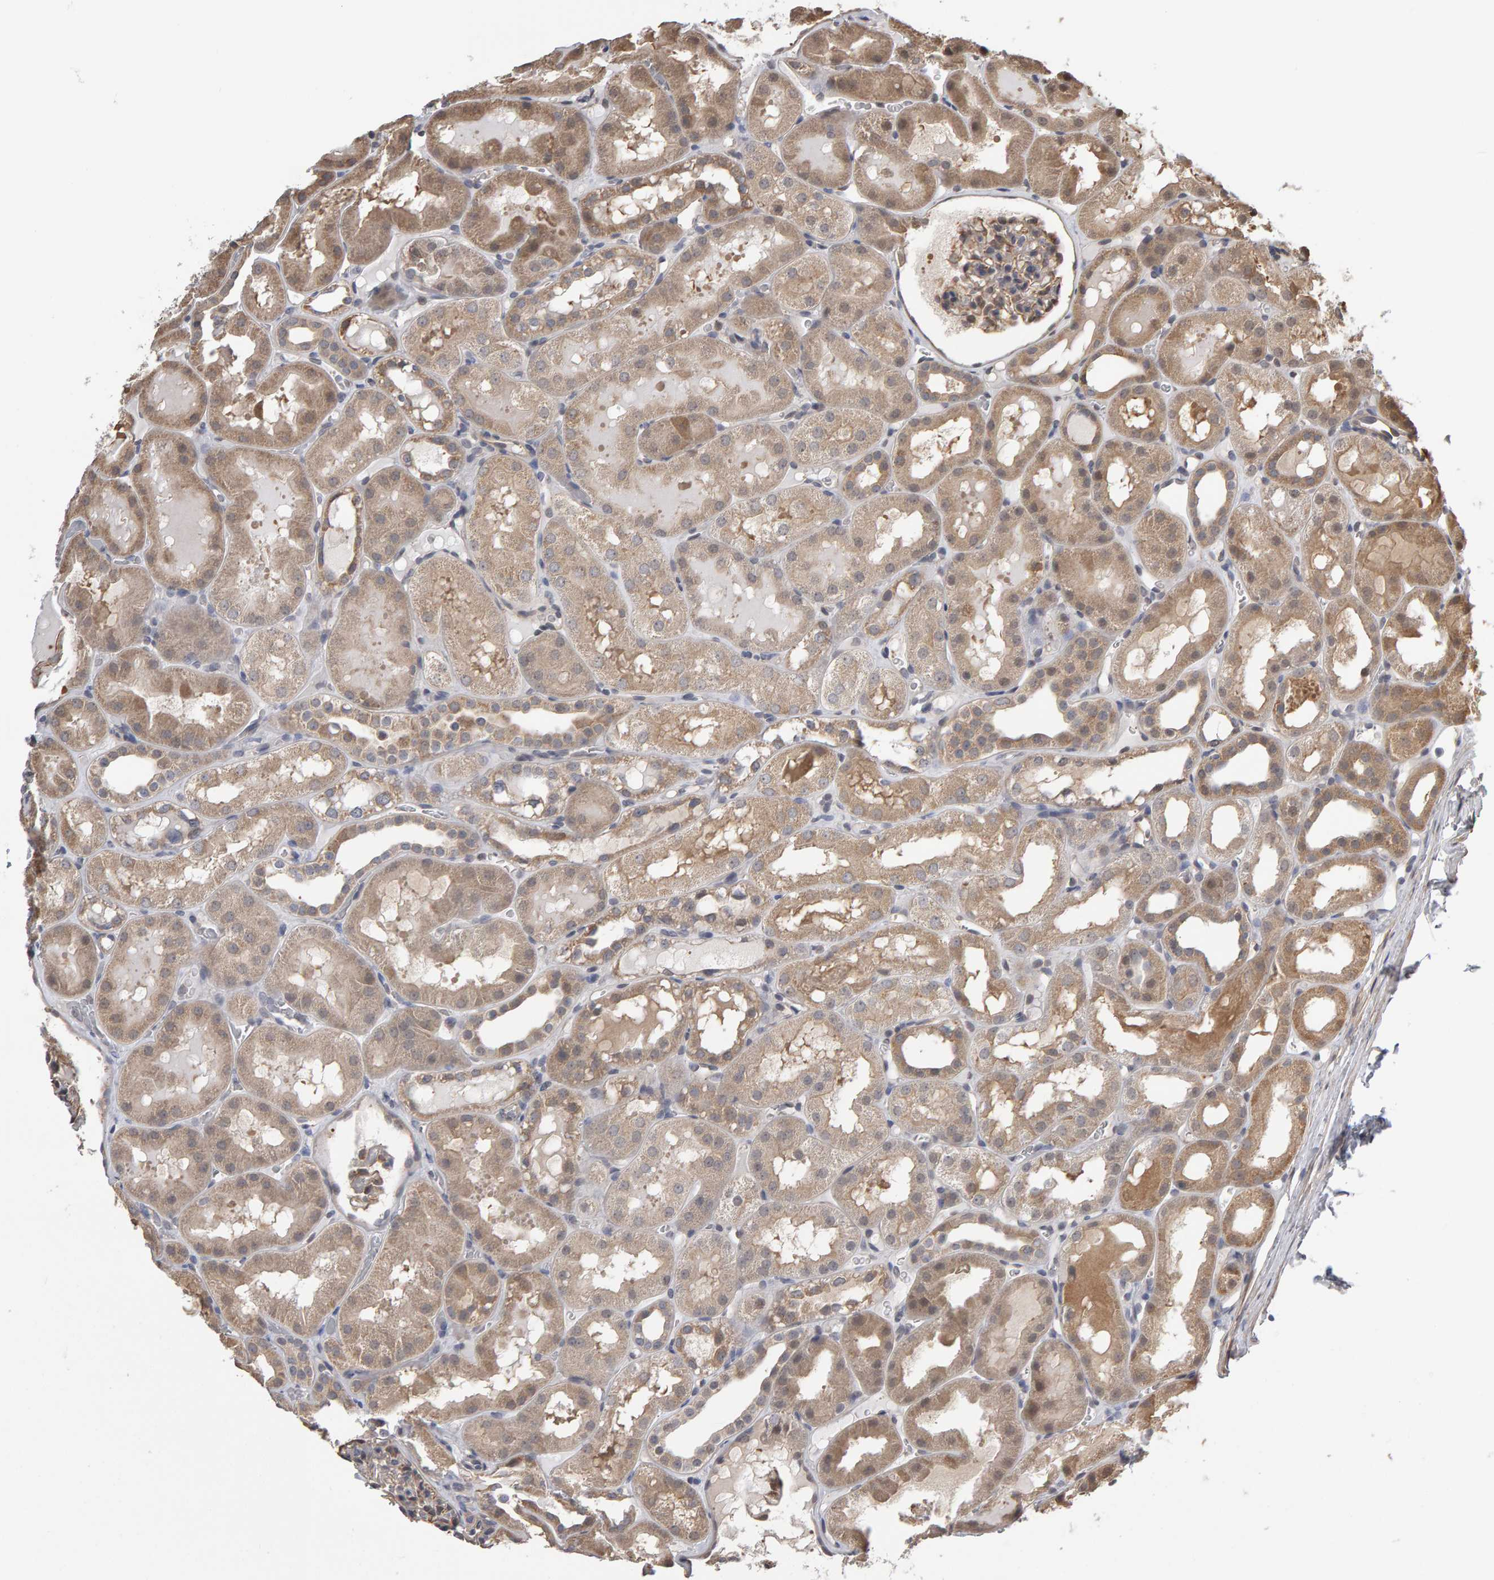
{"staining": {"intensity": "weak", "quantity": "25%-75%", "location": "cytoplasmic/membranous"}, "tissue": "kidney", "cell_type": "Cells in glomeruli", "image_type": "normal", "snomed": [{"axis": "morphology", "description": "Normal tissue, NOS"}, {"axis": "topography", "description": "Kidney"}, {"axis": "topography", "description": "Urinary bladder"}], "caption": "Protein expression by immunohistochemistry exhibits weak cytoplasmic/membranous positivity in approximately 25%-75% of cells in glomeruli in unremarkable kidney. (Brightfield microscopy of DAB IHC at high magnification).", "gene": "COASY", "patient": {"sex": "male", "age": 16}}